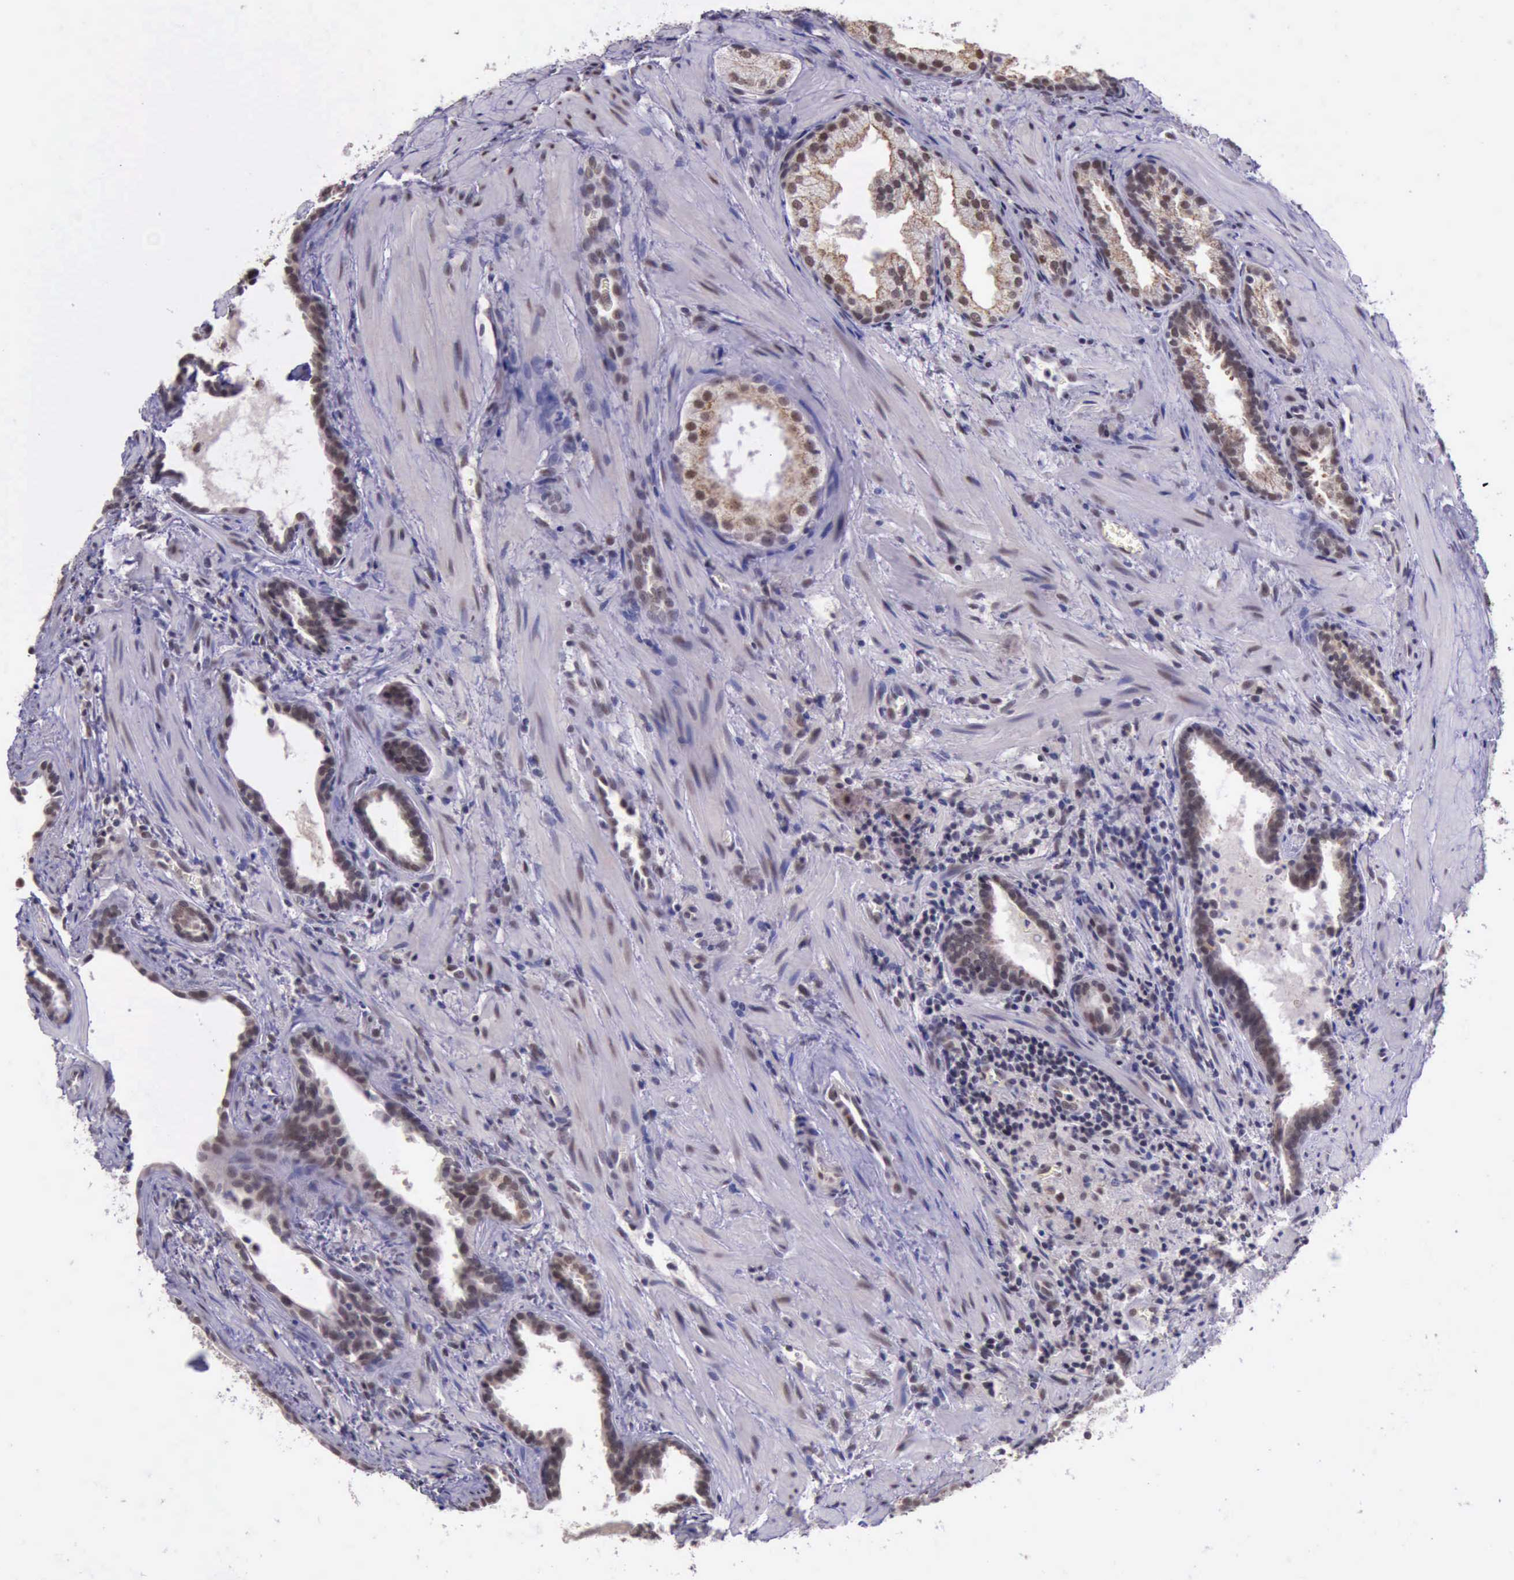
{"staining": {"intensity": "weak", "quantity": ">75%", "location": "cytoplasmic/membranous,nuclear"}, "tissue": "prostate cancer", "cell_type": "Tumor cells", "image_type": "cancer", "snomed": [{"axis": "morphology", "description": "Adenocarcinoma, Medium grade"}, {"axis": "topography", "description": "Prostate"}], "caption": "Tumor cells exhibit low levels of weak cytoplasmic/membranous and nuclear positivity in approximately >75% of cells in human prostate cancer (adenocarcinoma (medium-grade)).", "gene": "PRPF39", "patient": {"sex": "male", "age": 64}}